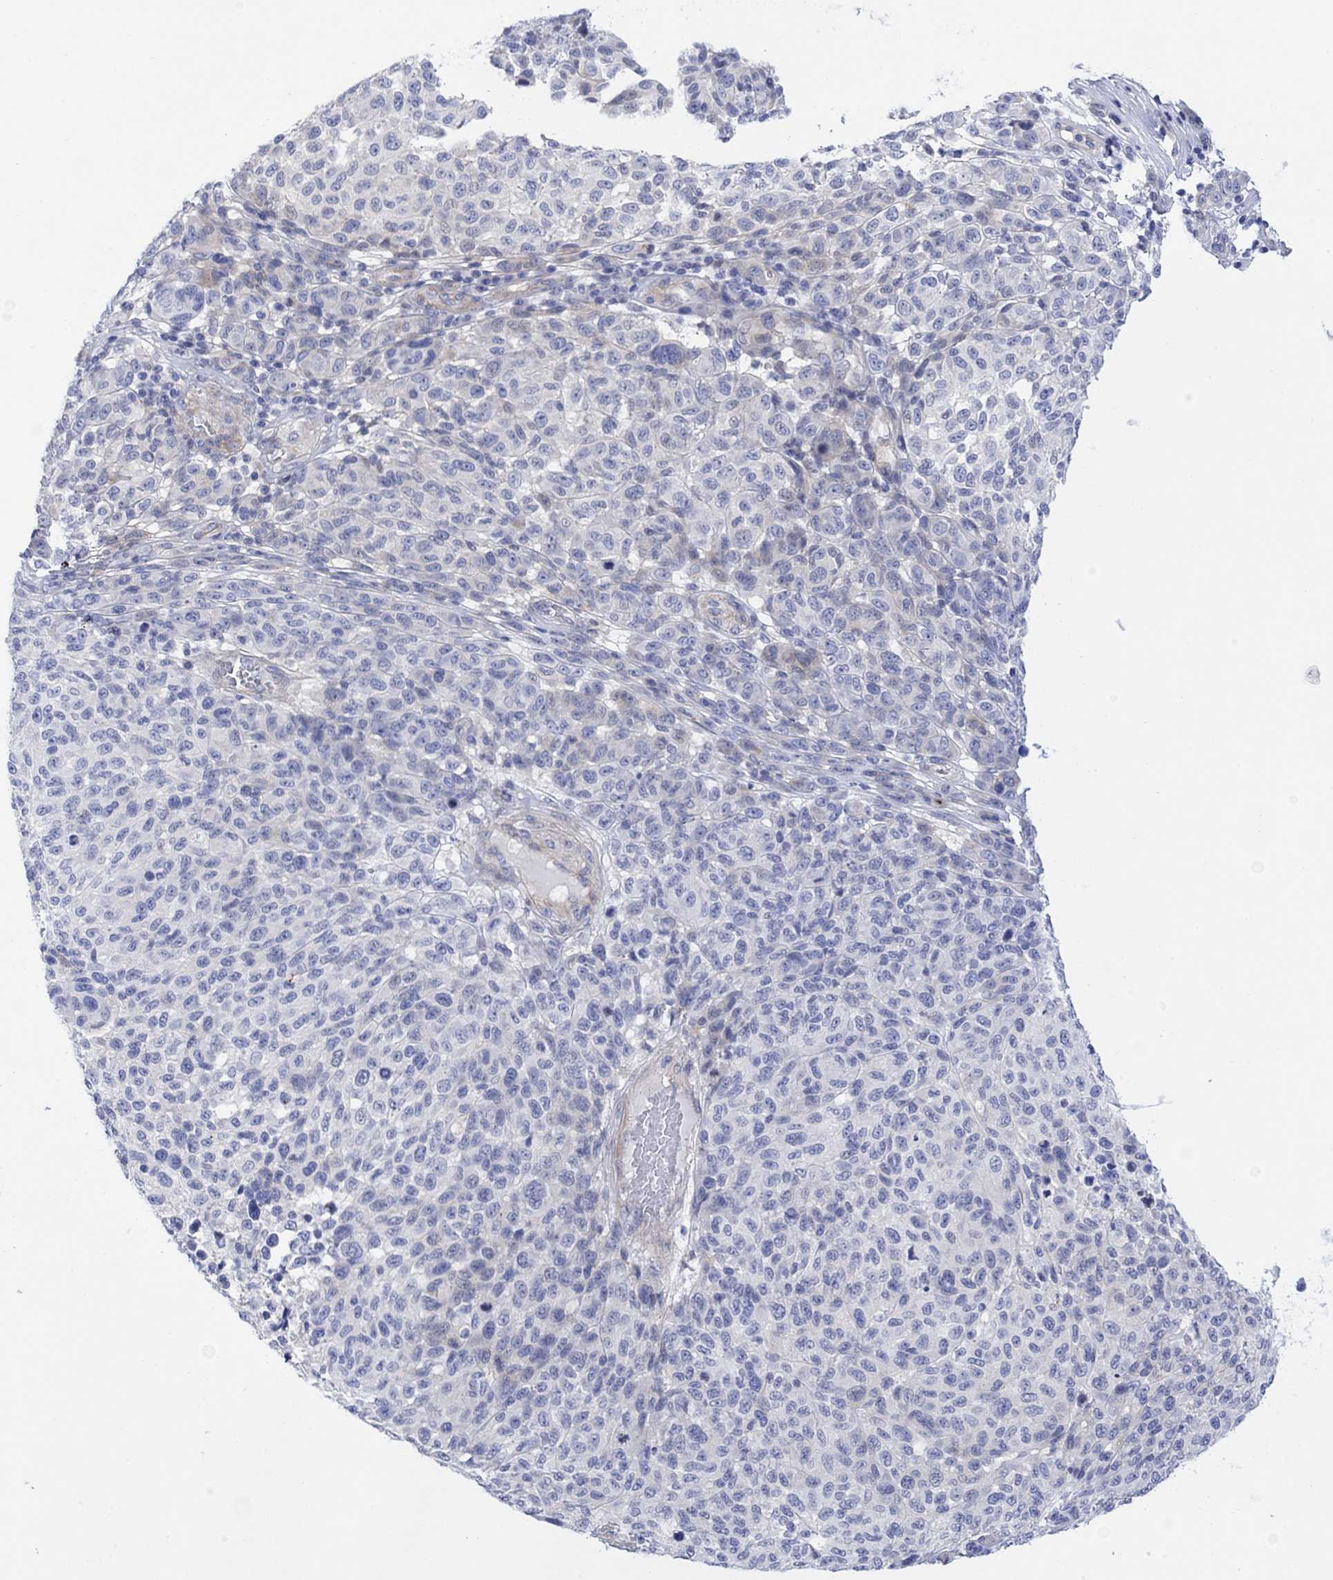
{"staining": {"intensity": "negative", "quantity": "none", "location": "none"}, "tissue": "melanoma", "cell_type": "Tumor cells", "image_type": "cancer", "snomed": [{"axis": "morphology", "description": "Malignant melanoma, NOS"}, {"axis": "topography", "description": "Skin"}], "caption": "Human melanoma stained for a protein using IHC reveals no positivity in tumor cells.", "gene": "TLDC2", "patient": {"sex": "male", "age": 59}}